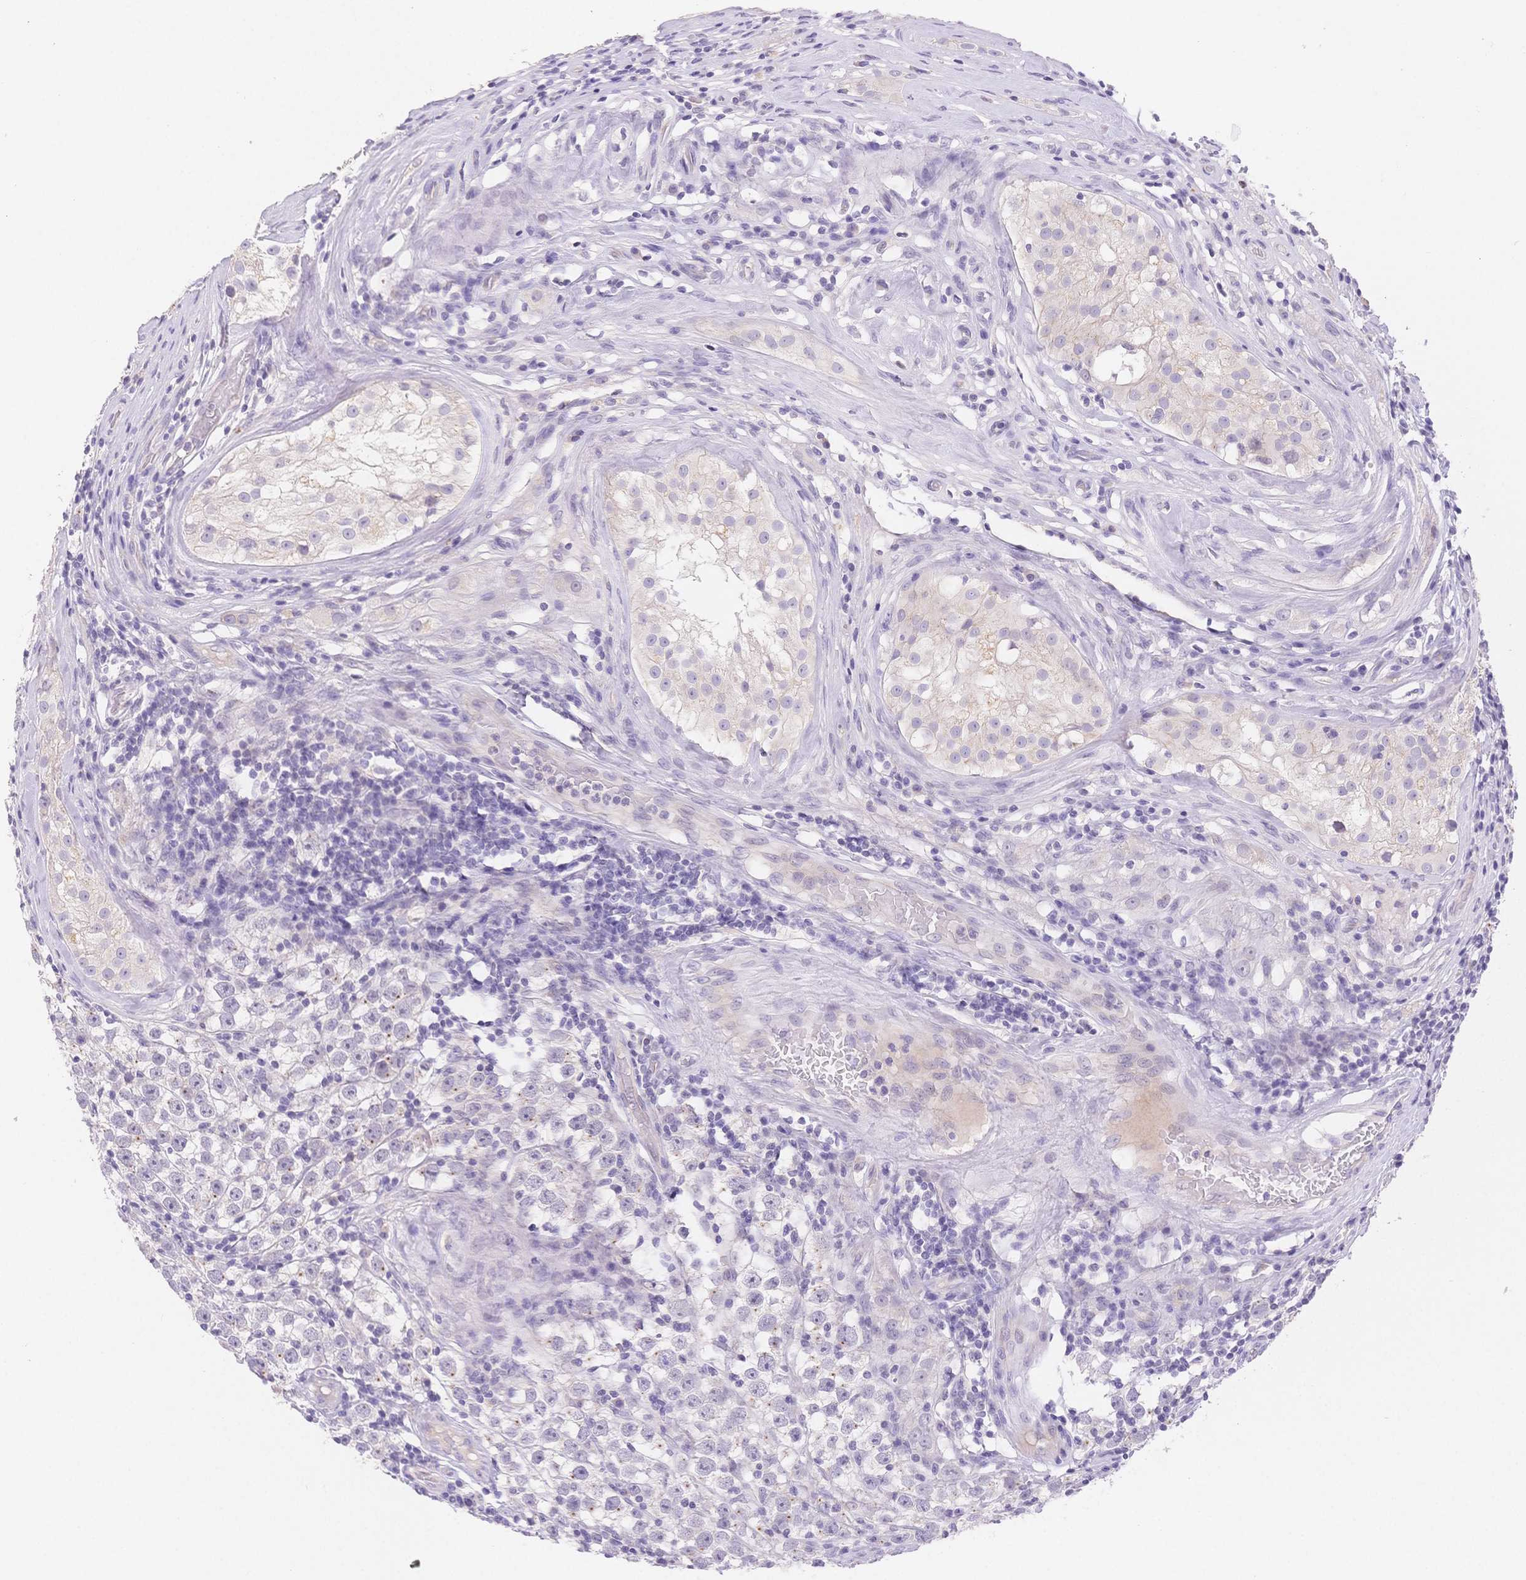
{"staining": {"intensity": "negative", "quantity": "none", "location": "none"}, "tissue": "urothelial cancer", "cell_type": "Tumor cells", "image_type": "cancer", "snomed": [{"axis": "morphology", "description": "Normal tissue, NOS"}, {"axis": "morphology", "description": "Urothelial carcinoma, High grade"}, {"axis": "morphology", "description": "Seminoma, NOS"}, {"axis": "morphology", "description": "Carcinoma, Embryonal, NOS"}, {"axis": "topography", "description": "Urinary bladder"}, {"axis": "topography", "description": "Testis"}], "caption": "An image of seminoma stained for a protein shows no brown staining in tumor cells.", "gene": "MYOM1", "patient": {"sex": "male", "age": 41}}